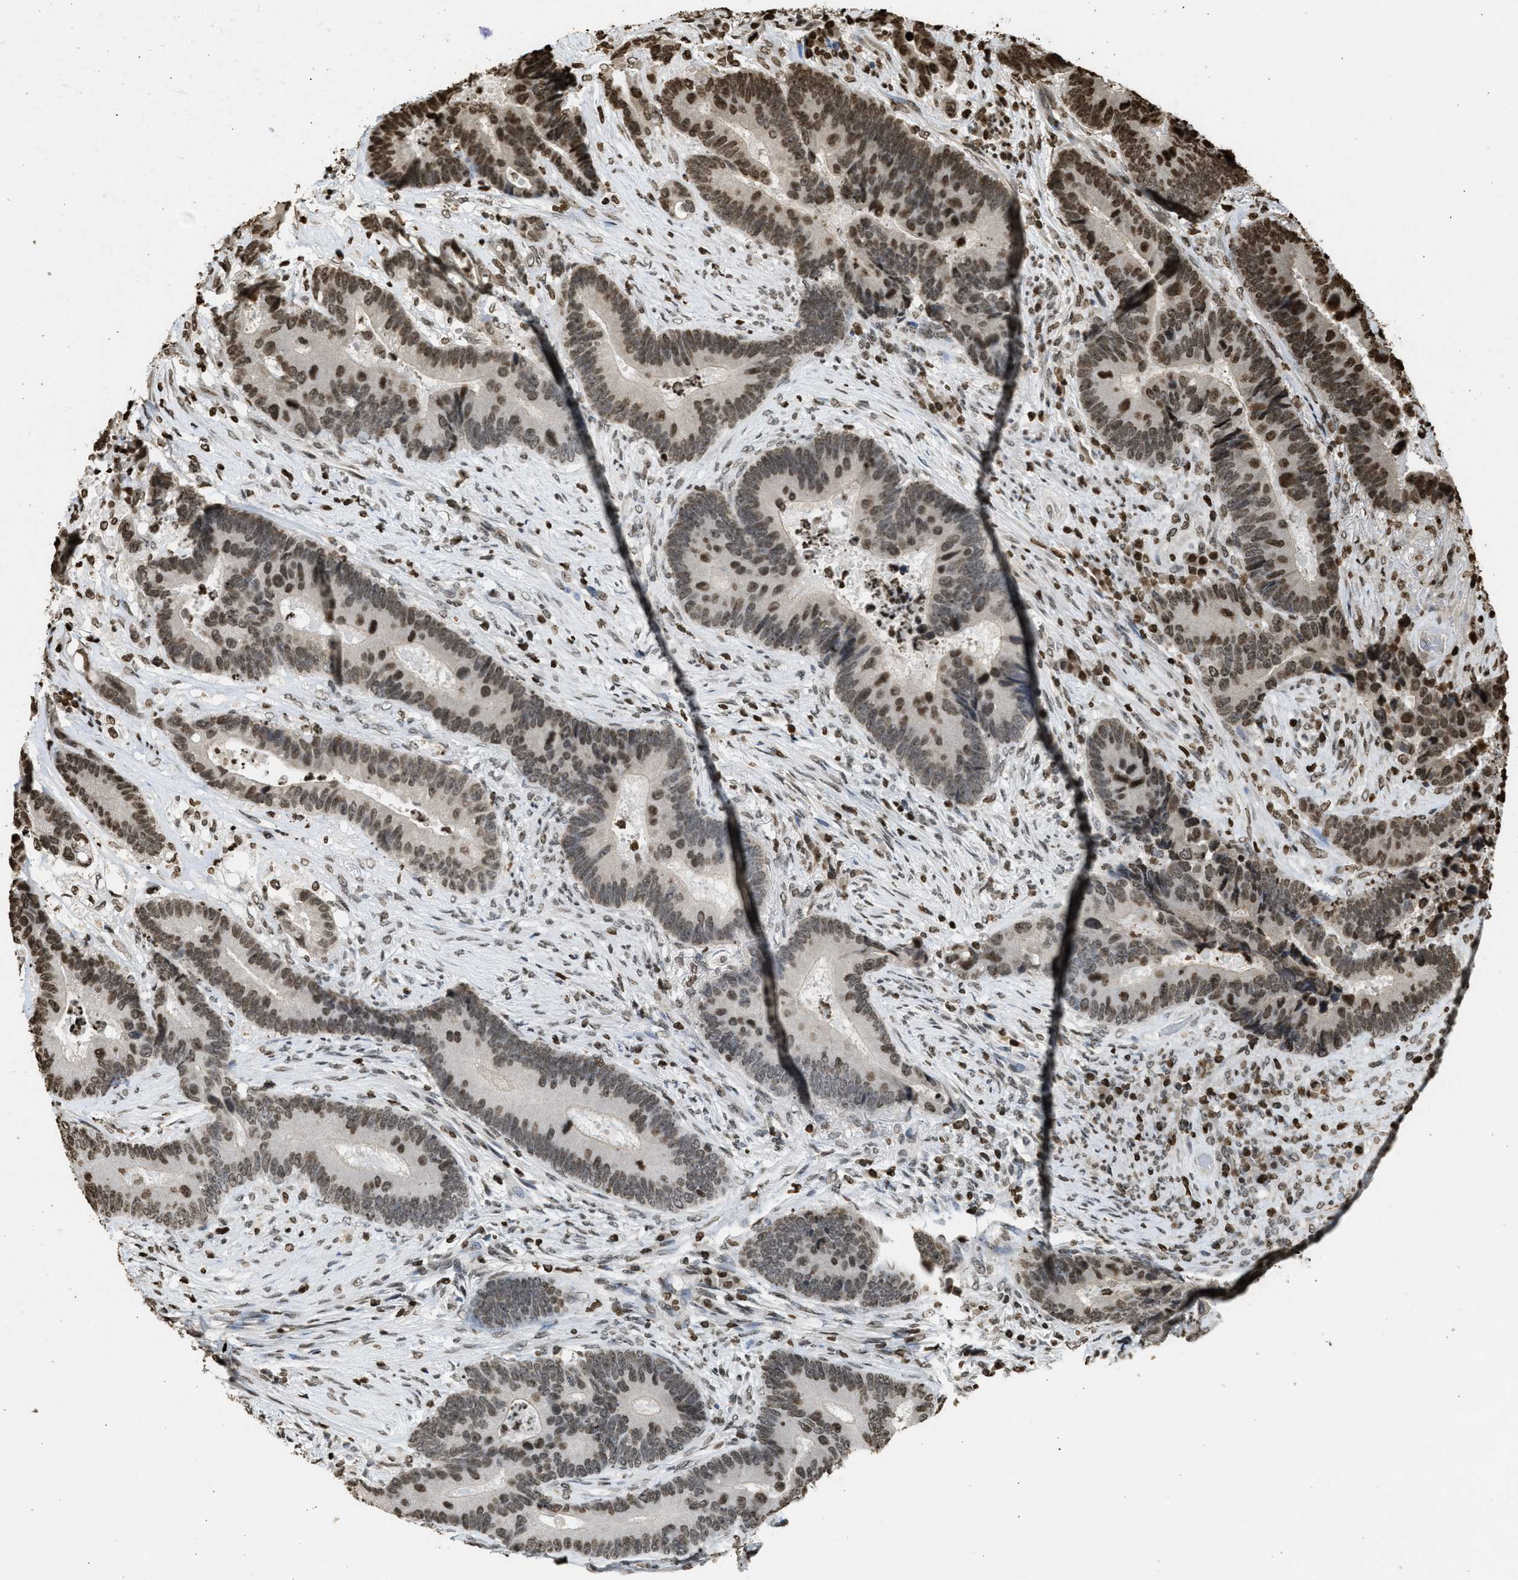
{"staining": {"intensity": "moderate", "quantity": "25%-75%", "location": "nuclear"}, "tissue": "colorectal cancer", "cell_type": "Tumor cells", "image_type": "cancer", "snomed": [{"axis": "morphology", "description": "Adenocarcinoma, NOS"}, {"axis": "topography", "description": "Rectum"}], "caption": "This image shows adenocarcinoma (colorectal) stained with immunohistochemistry to label a protein in brown. The nuclear of tumor cells show moderate positivity for the protein. Nuclei are counter-stained blue.", "gene": "RRAGC", "patient": {"sex": "female", "age": 89}}